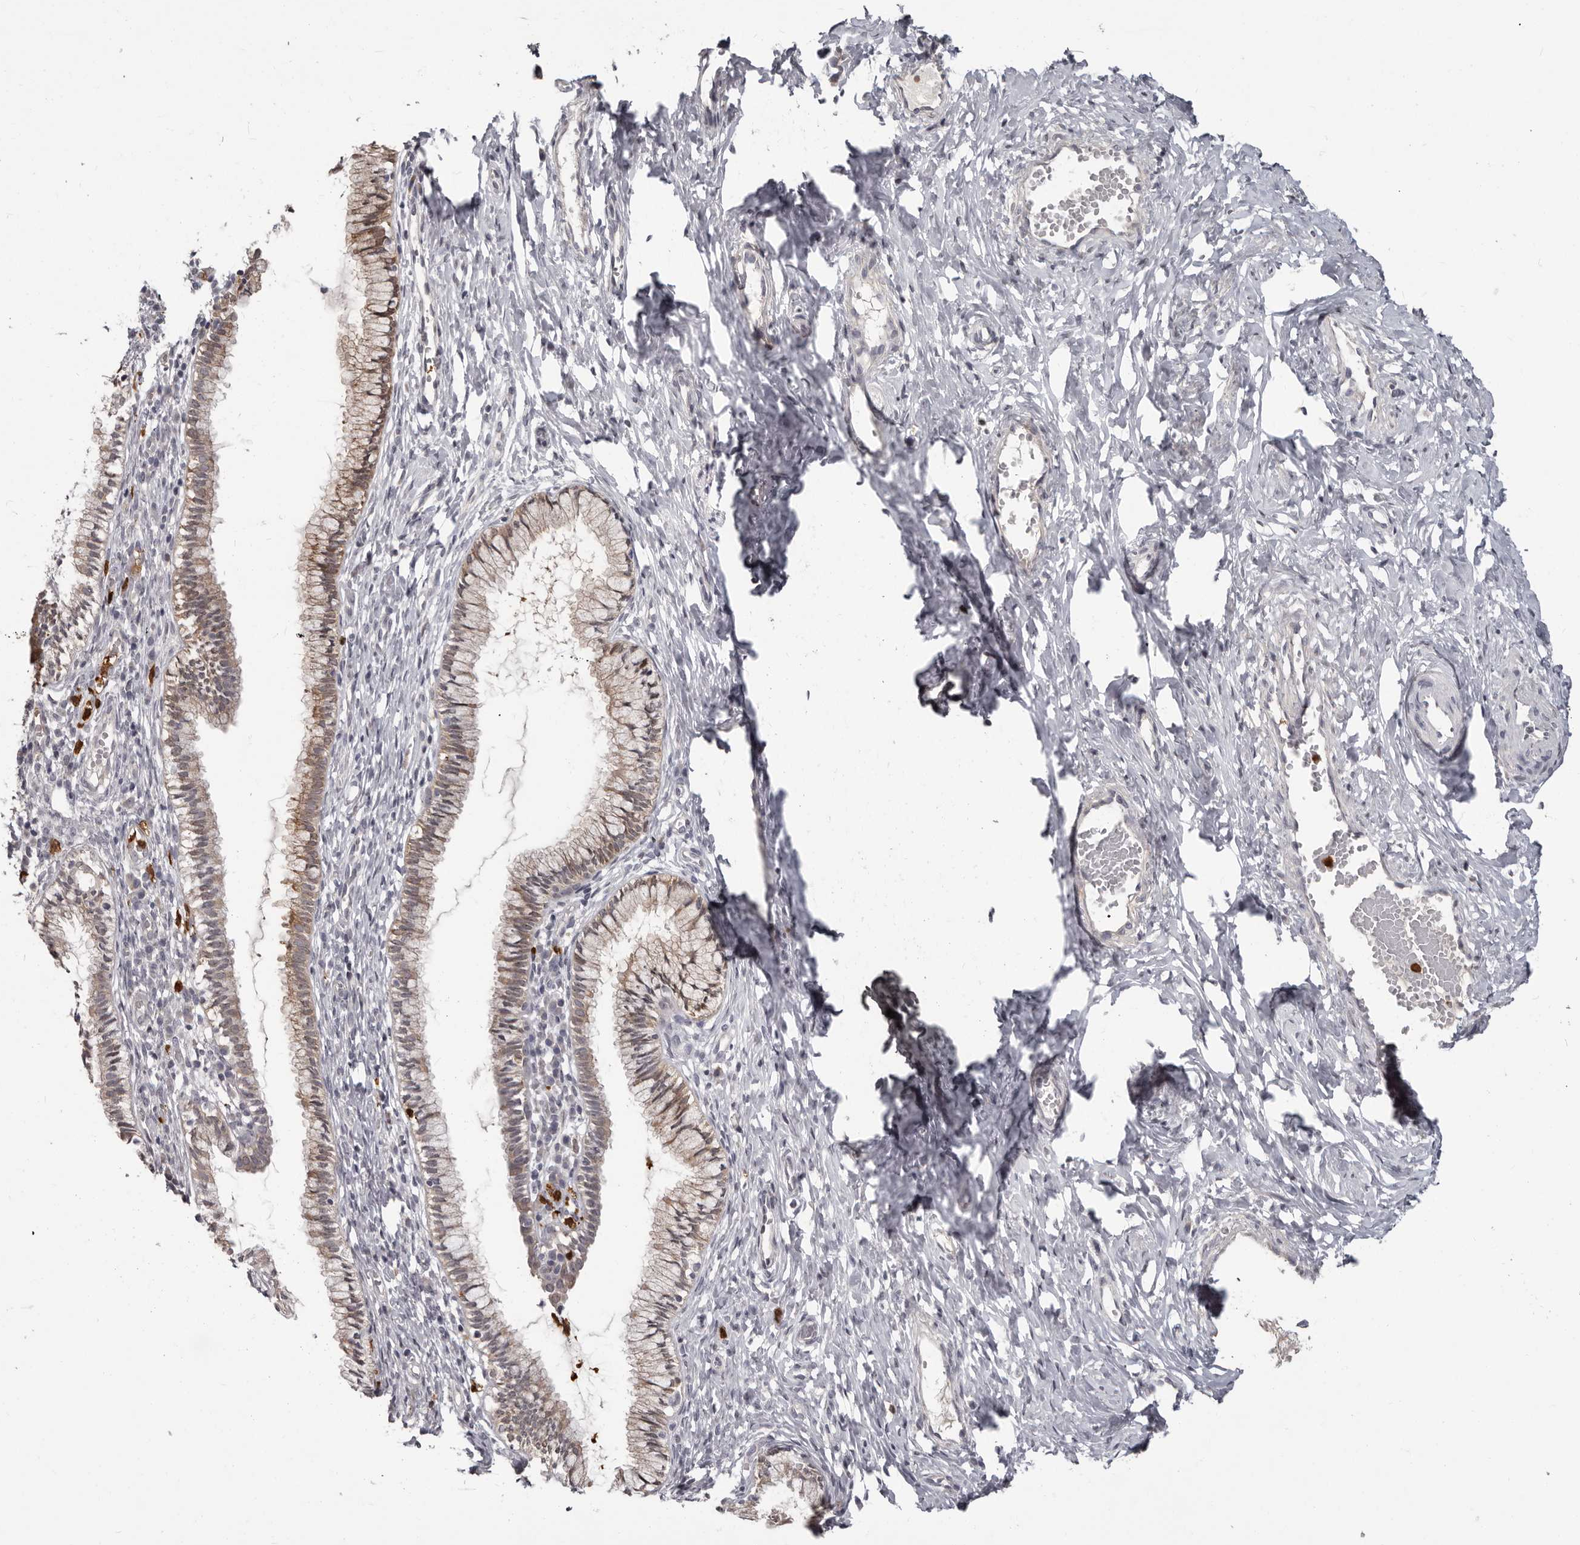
{"staining": {"intensity": "weak", "quantity": ">75%", "location": "cytoplasmic/membranous"}, "tissue": "cervix", "cell_type": "Glandular cells", "image_type": "normal", "snomed": [{"axis": "morphology", "description": "Normal tissue, NOS"}, {"axis": "topography", "description": "Cervix"}], "caption": "Cervix stained with immunohistochemistry (IHC) displays weak cytoplasmic/membranous staining in about >75% of glandular cells.", "gene": "GPR157", "patient": {"sex": "female", "age": 27}}